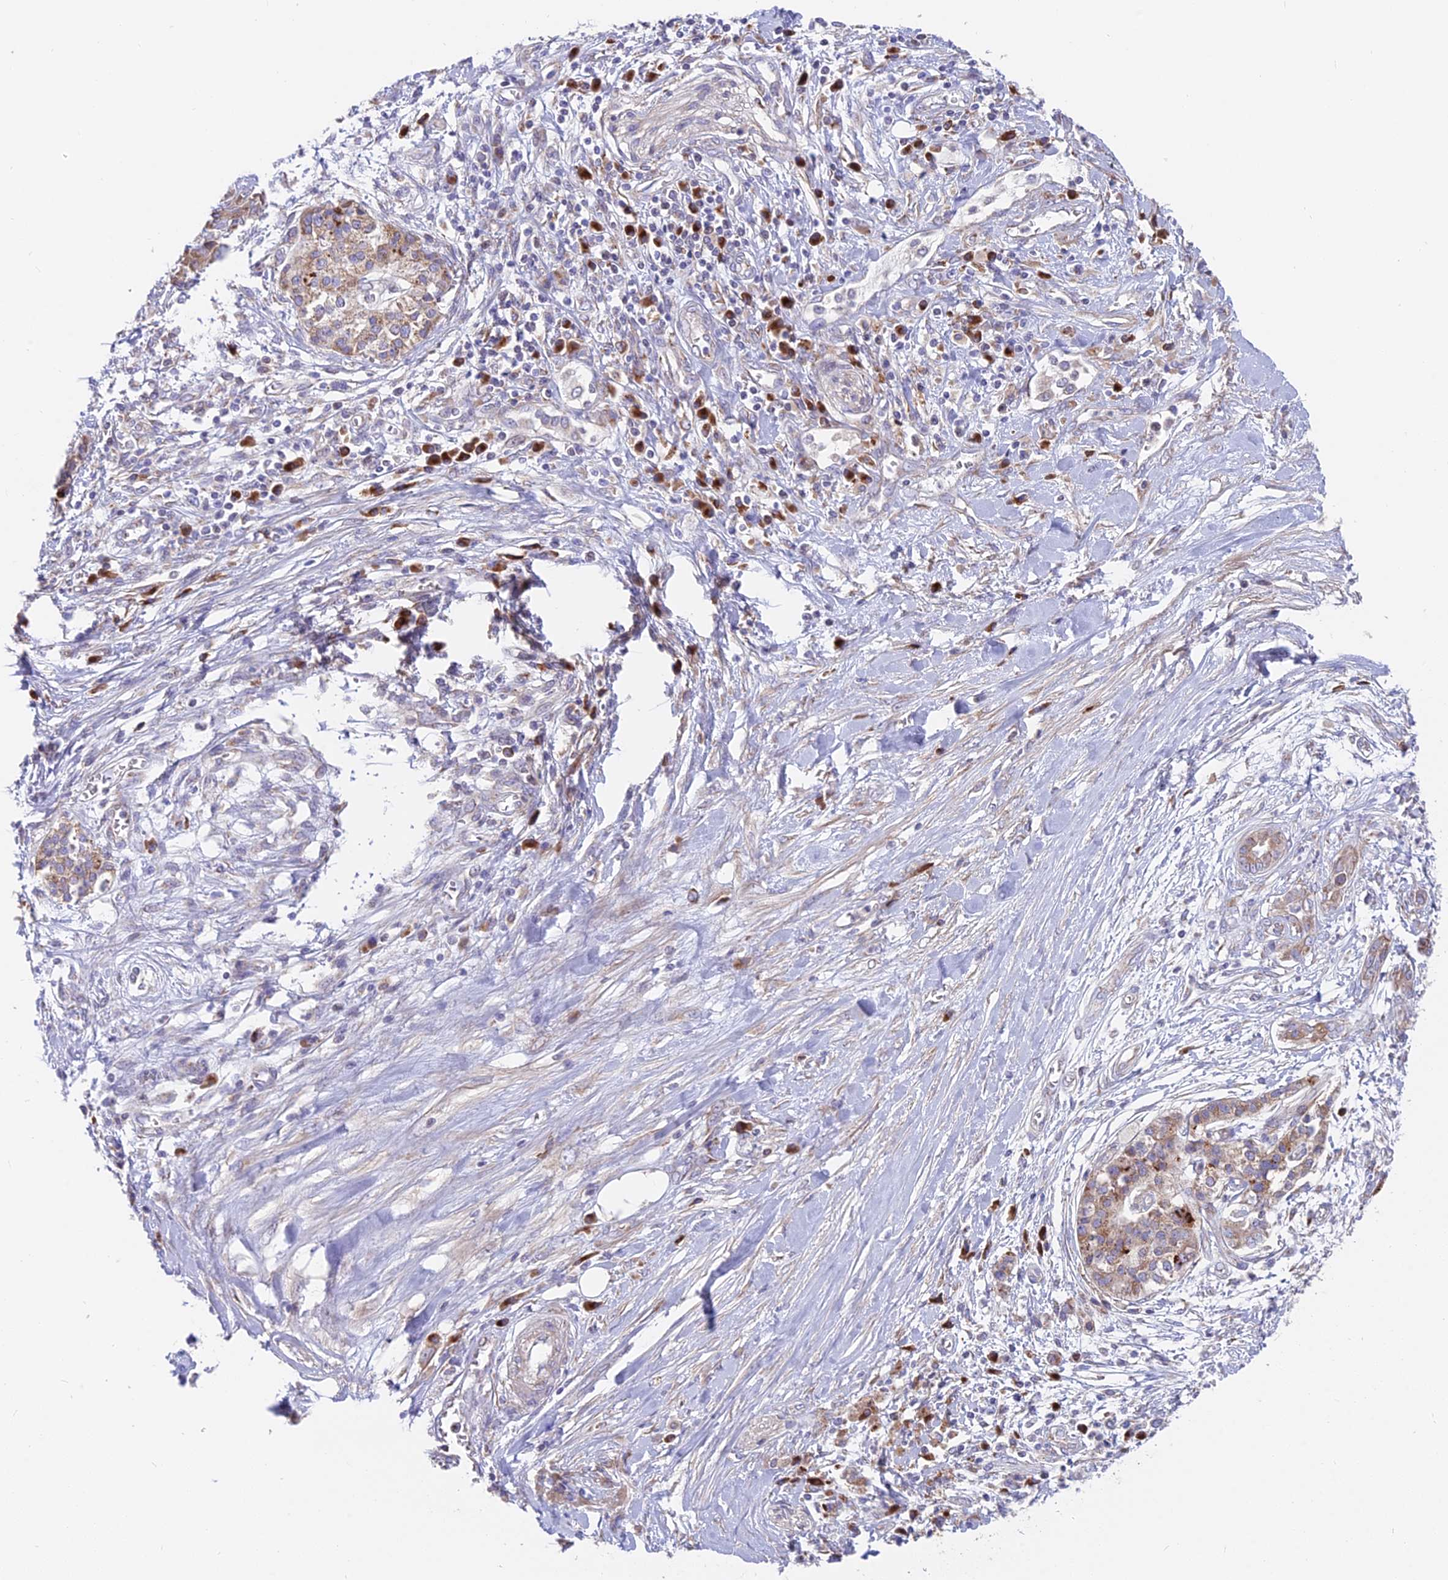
{"staining": {"intensity": "moderate", "quantity": "25%-75%", "location": "cytoplasmic/membranous"}, "tissue": "pancreatic cancer", "cell_type": "Tumor cells", "image_type": "cancer", "snomed": [{"axis": "morphology", "description": "Adenocarcinoma, NOS"}, {"axis": "topography", "description": "Pancreas"}], "caption": "A high-resolution image shows immunohistochemistry staining of adenocarcinoma (pancreatic), which exhibits moderate cytoplasmic/membranous staining in approximately 25%-75% of tumor cells.", "gene": "TBC1D20", "patient": {"sex": "female", "age": 56}}